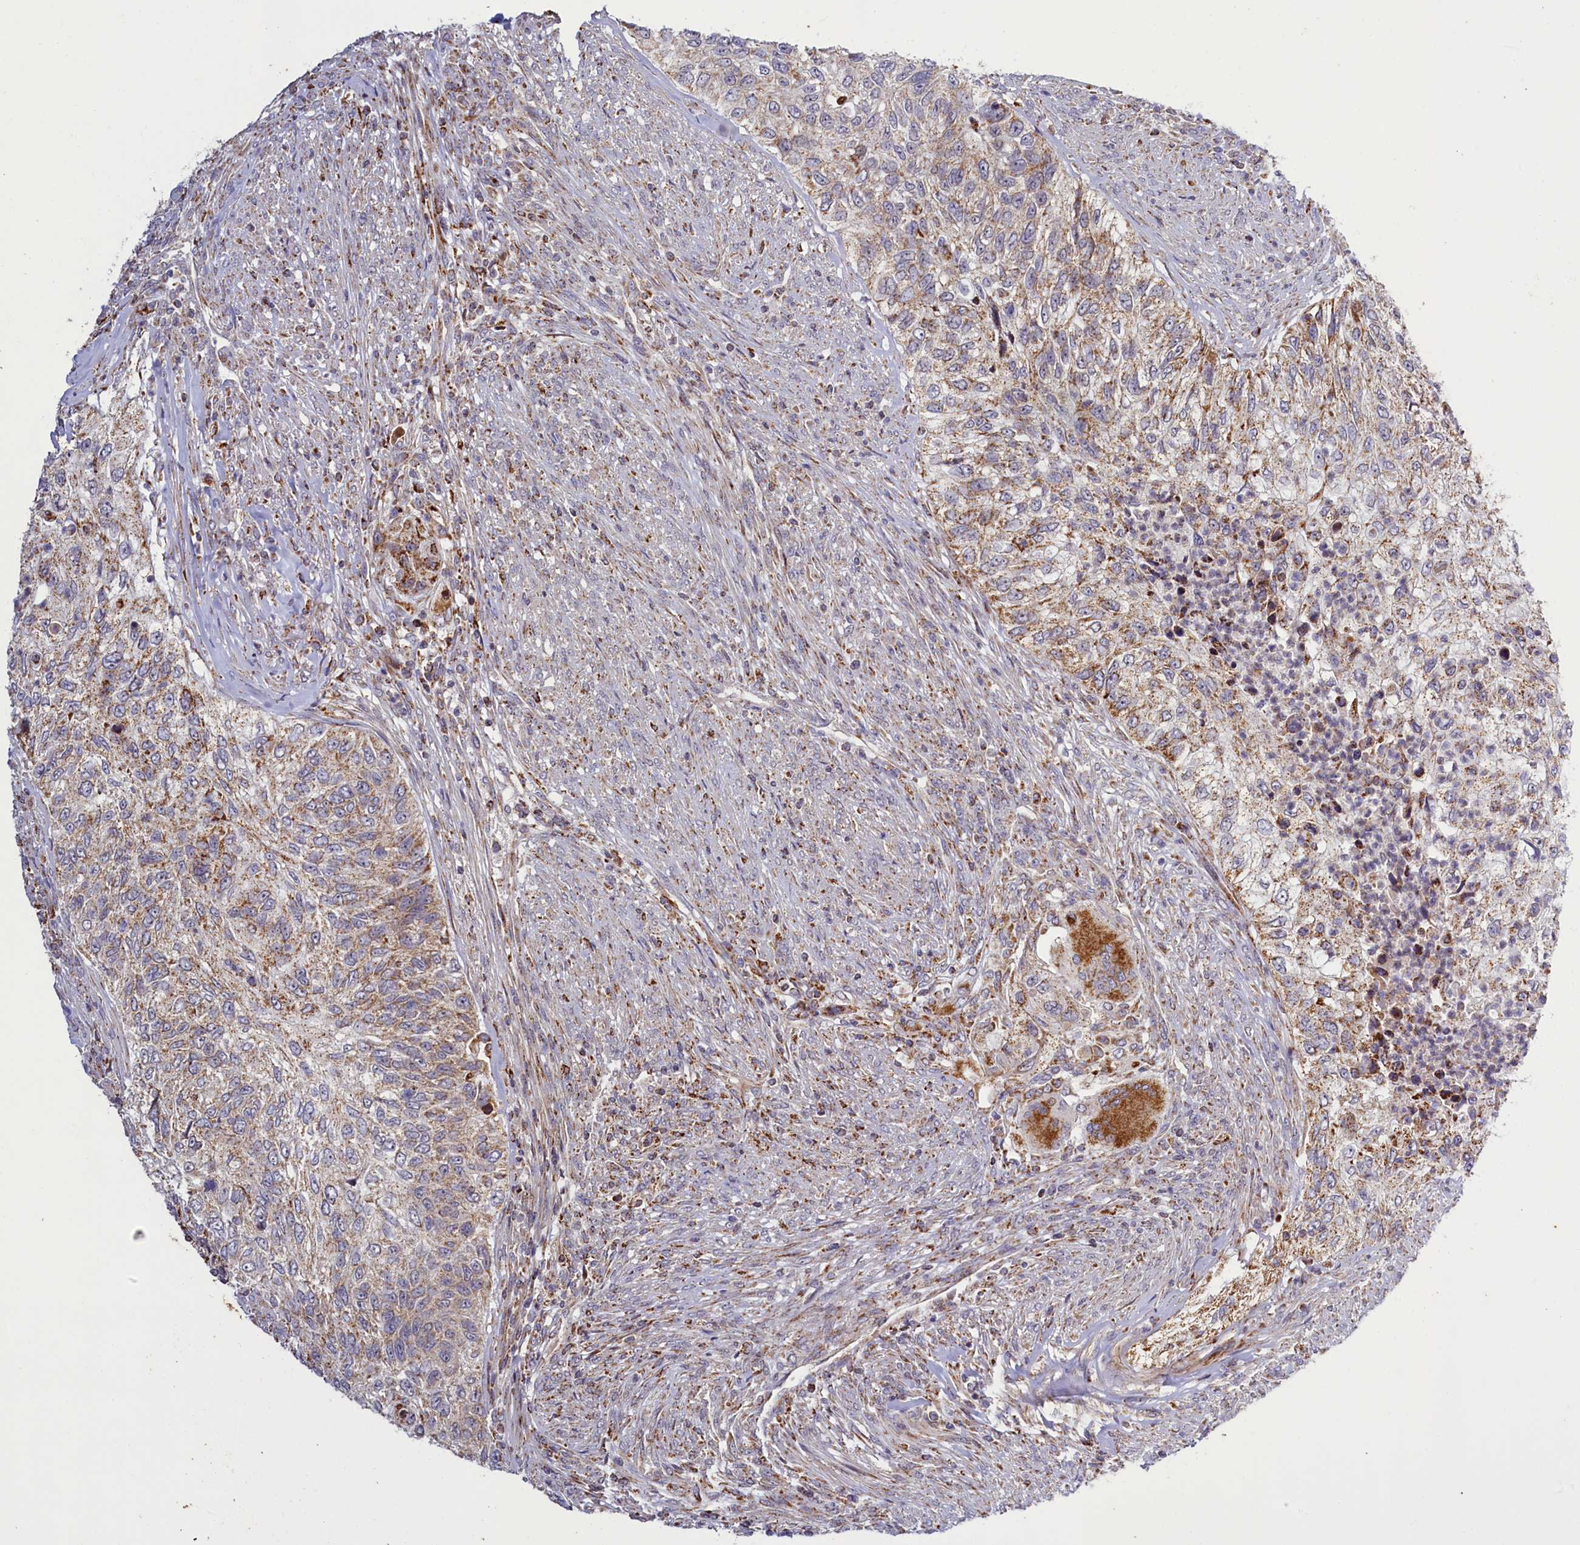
{"staining": {"intensity": "moderate", "quantity": ">75%", "location": "cytoplasmic/membranous"}, "tissue": "urothelial cancer", "cell_type": "Tumor cells", "image_type": "cancer", "snomed": [{"axis": "morphology", "description": "Urothelial carcinoma, High grade"}, {"axis": "topography", "description": "Urinary bladder"}], "caption": "IHC staining of urothelial carcinoma (high-grade), which reveals medium levels of moderate cytoplasmic/membranous expression in about >75% of tumor cells indicating moderate cytoplasmic/membranous protein expression. The staining was performed using DAB (brown) for protein detection and nuclei were counterstained in hematoxylin (blue).", "gene": "DYNC2H1", "patient": {"sex": "female", "age": 60}}